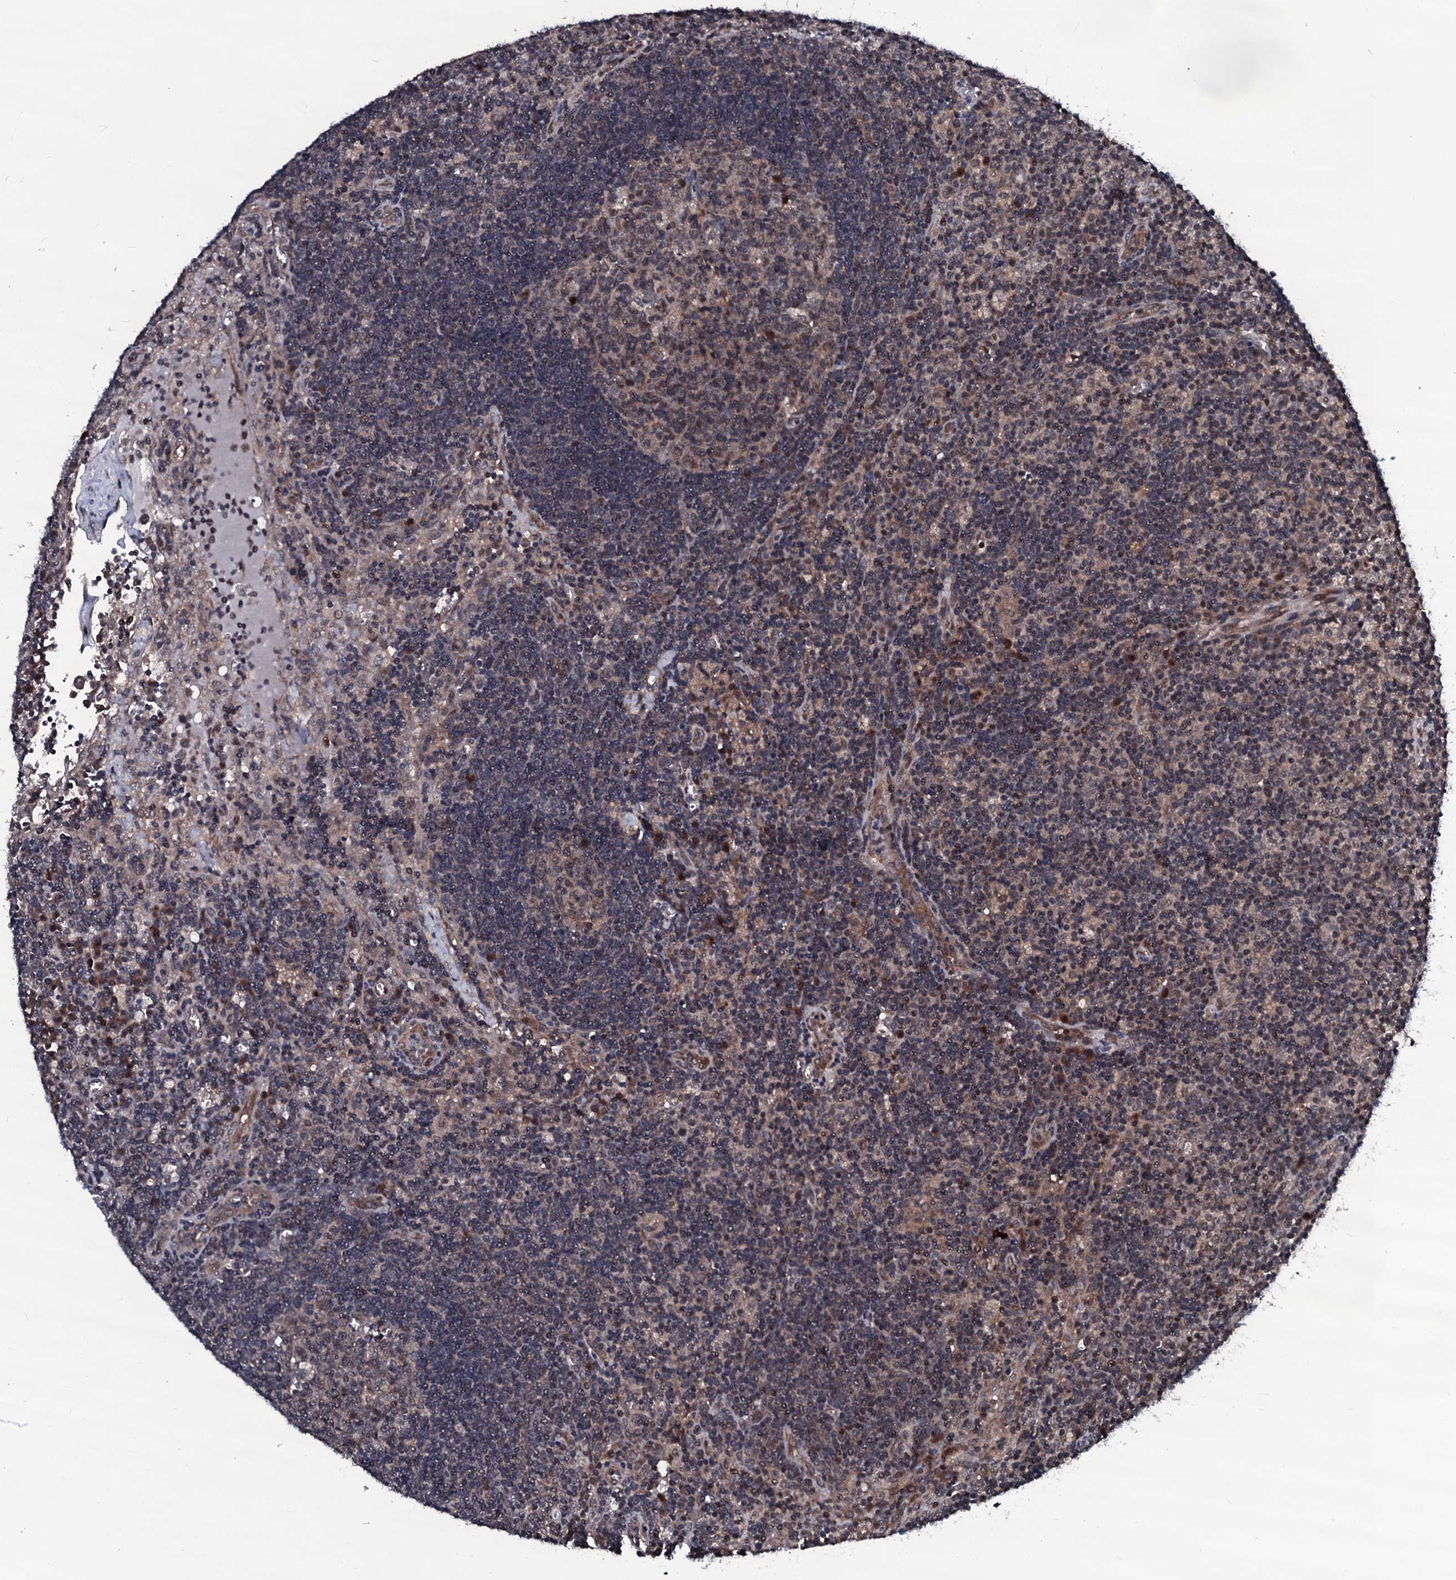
{"staining": {"intensity": "weak", "quantity": "25%-75%", "location": "nuclear"}, "tissue": "lymph node", "cell_type": "Germinal center cells", "image_type": "normal", "snomed": [{"axis": "morphology", "description": "Normal tissue, NOS"}, {"axis": "topography", "description": "Lymph node"}], "caption": "Lymph node stained with DAB (3,3'-diaminobenzidine) immunohistochemistry (IHC) reveals low levels of weak nuclear expression in about 25%-75% of germinal center cells.", "gene": "OGFOD2", "patient": {"sex": "male", "age": 58}}